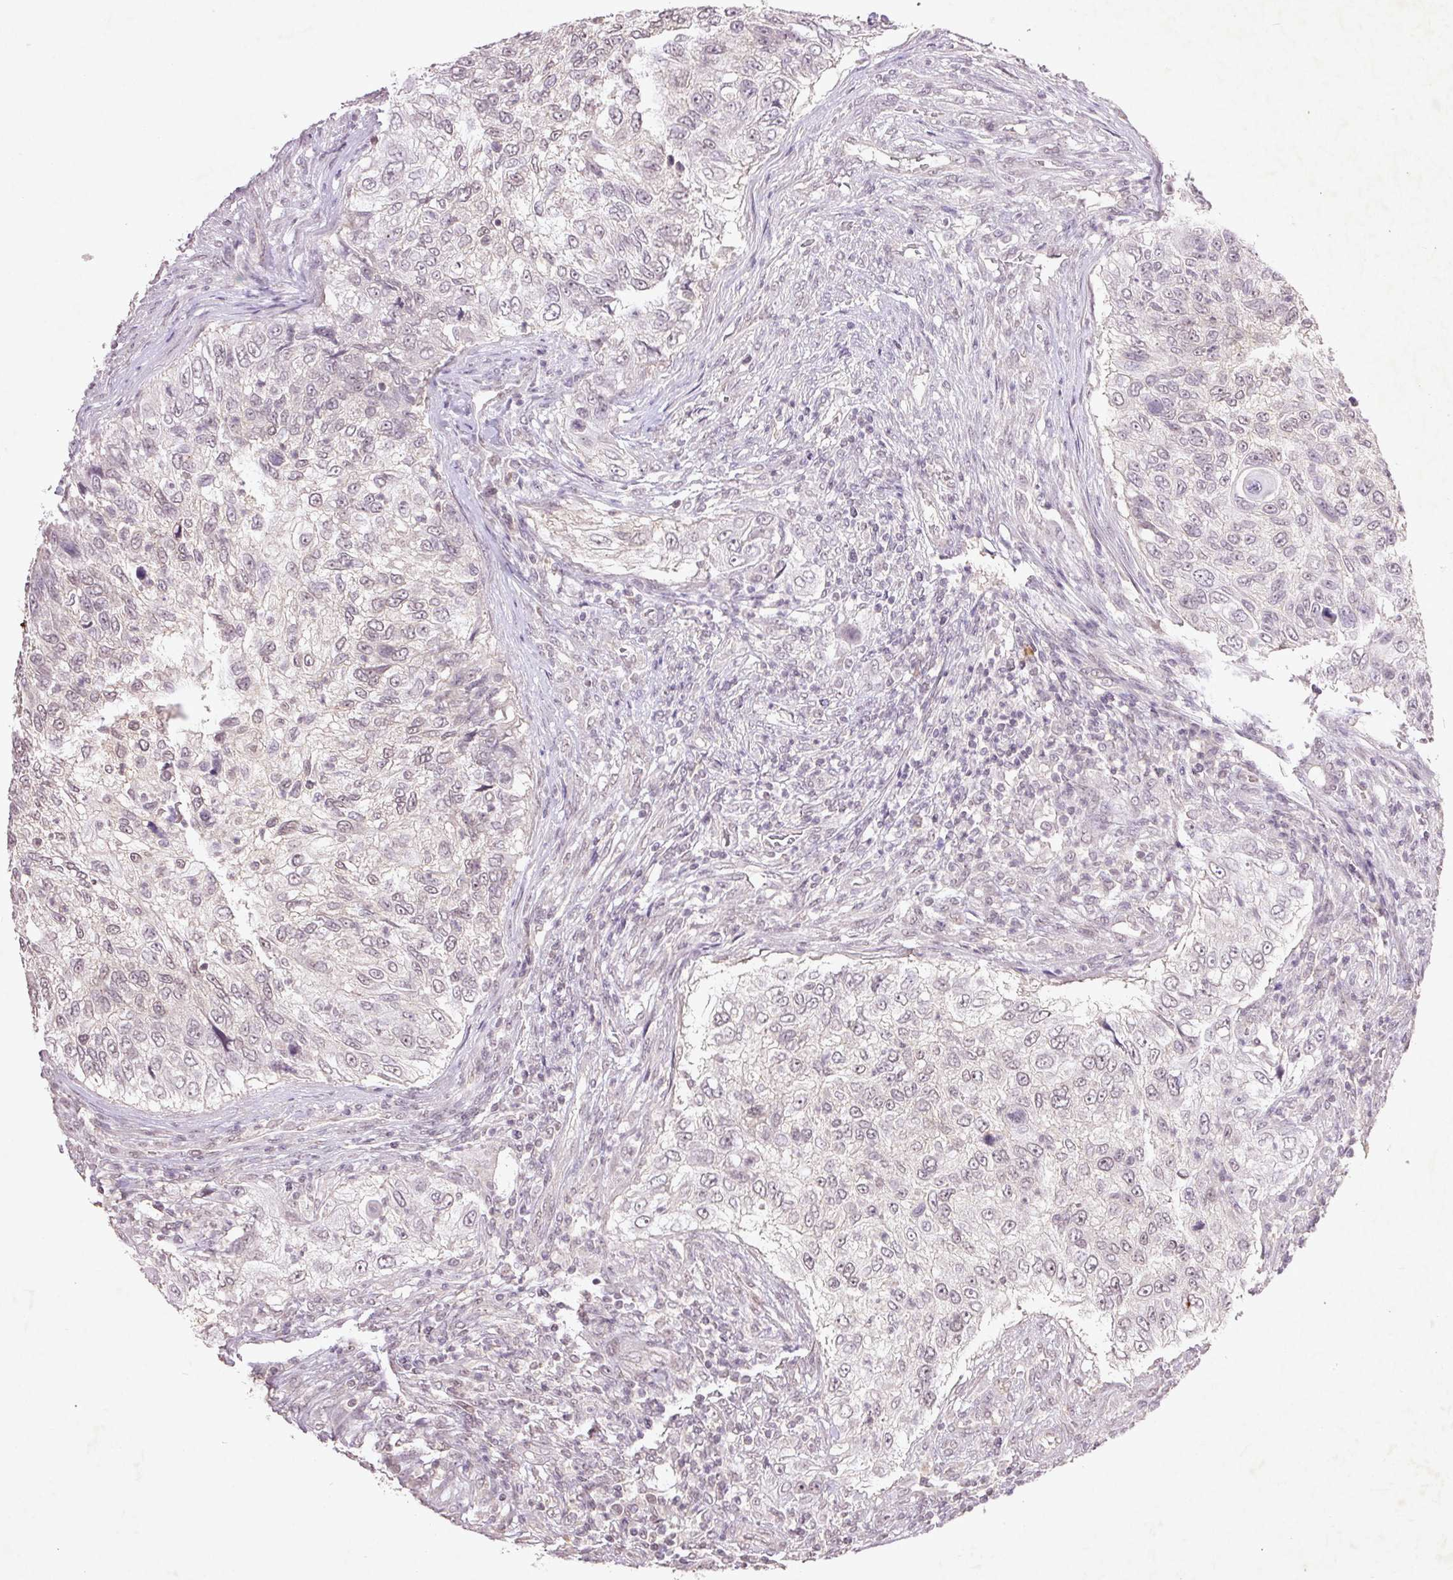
{"staining": {"intensity": "negative", "quantity": "none", "location": "none"}, "tissue": "urothelial cancer", "cell_type": "Tumor cells", "image_type": "cancer", "snomed": [{"axis": "morphology", "description": "Urothelial carcinoma, High grade"}, {"axis": "topography", "description": "Urinary bladder"}], "caption": "Immunohistochemistry (IHC) micrograph of high-grade urothelial carcinoma stained for a protein (brown), which demonstrates no staining in tumor cells.", "gene": "FAM168B", "patient": {"sex": "female", "age": 60}}